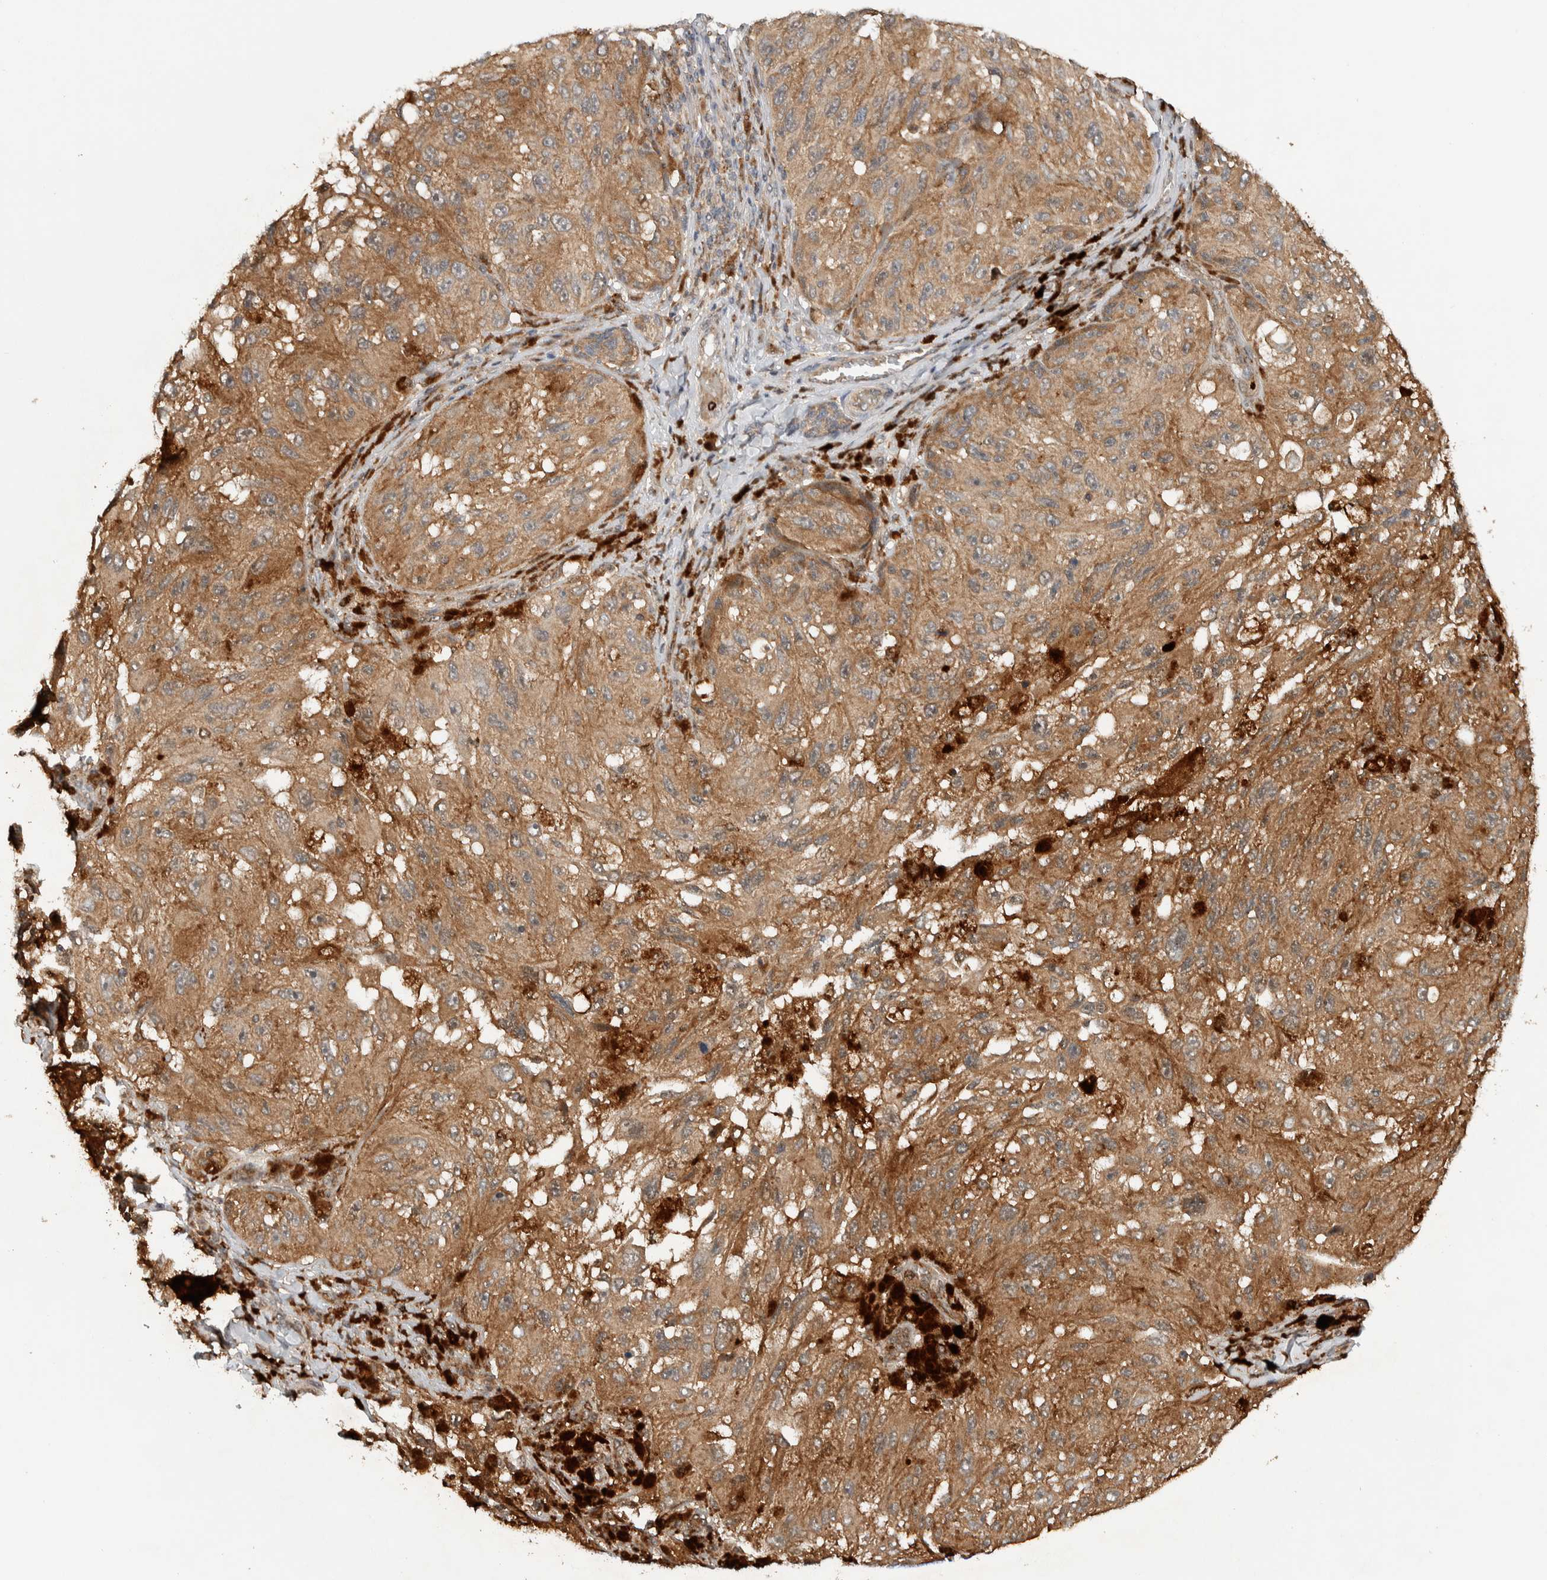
{"staining": {"intensity": "moderate", "quantity": ">75%", "location": "cytoplasmic/membranous"}, "tissue": "melanoma", "cell_type": "Tumor cells", "image_type": "cancer", "snomed": [{"axis": "morphology", "description": "Malignant melanoma, NOS"}, {"axis": "topography", "description": "Skin"}], "caption": "This image reveals immunohistochemistry staining of melanoma, with medium moderate cytoplasmic/membranous expression in approximately >75% of tumor cells.", "gene": "VPS53", "patient": {"sex": "female", "age": 73}}